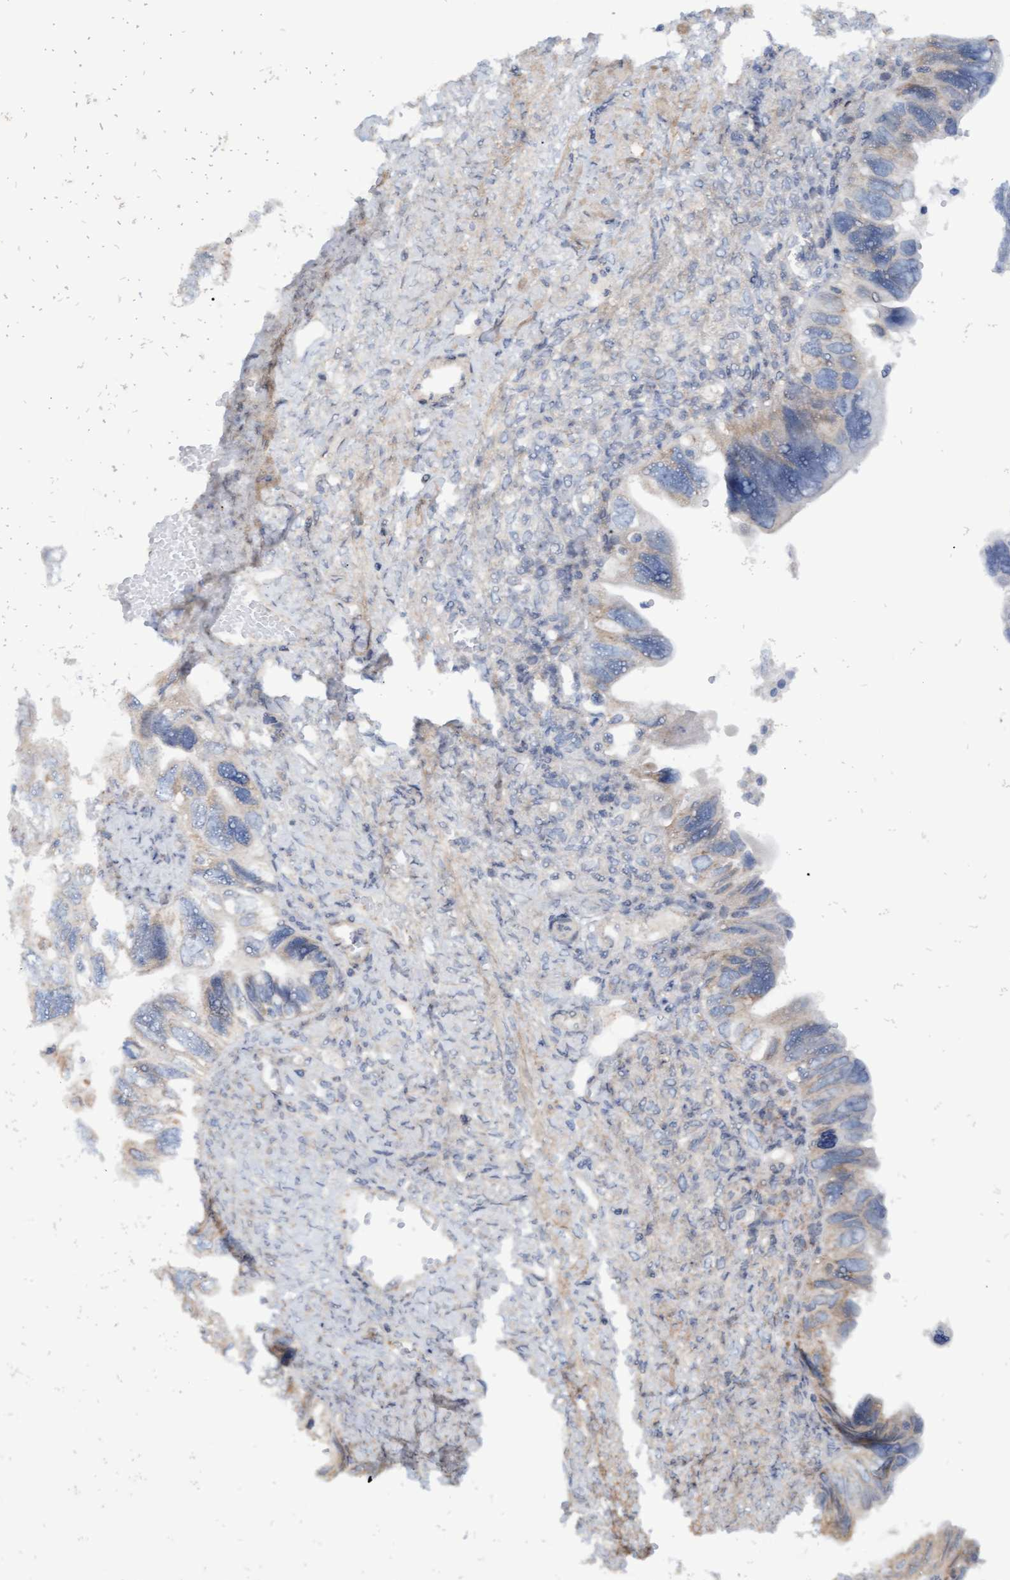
{"staining": {"intensity": "weak", "quantity": "<25%", "location": "cytoplasmic/membranous"}, "tissue": "ovarian cancer", "cell_type": "Tumor cells", "image_type": "cancer", "snomed": [{"axis": "morphology", "description": "Cystadenocarcinoma, serous, NOS"}, {"axis": "topography", "description": "Ovary"}], "caption": "The immunohistochemistry photomicrograph has no significant staining in tumor cells of serous cystadenocarcinoma (ovarian) tissue. Brightfield microscopy of IHC stained with DAB (3,3'-diaminobenzidine) (brown) and hematoxylin (blue), captured at high magnification.", "gene": "MGLL", "patient": {"sex": "female", "age": 79}}